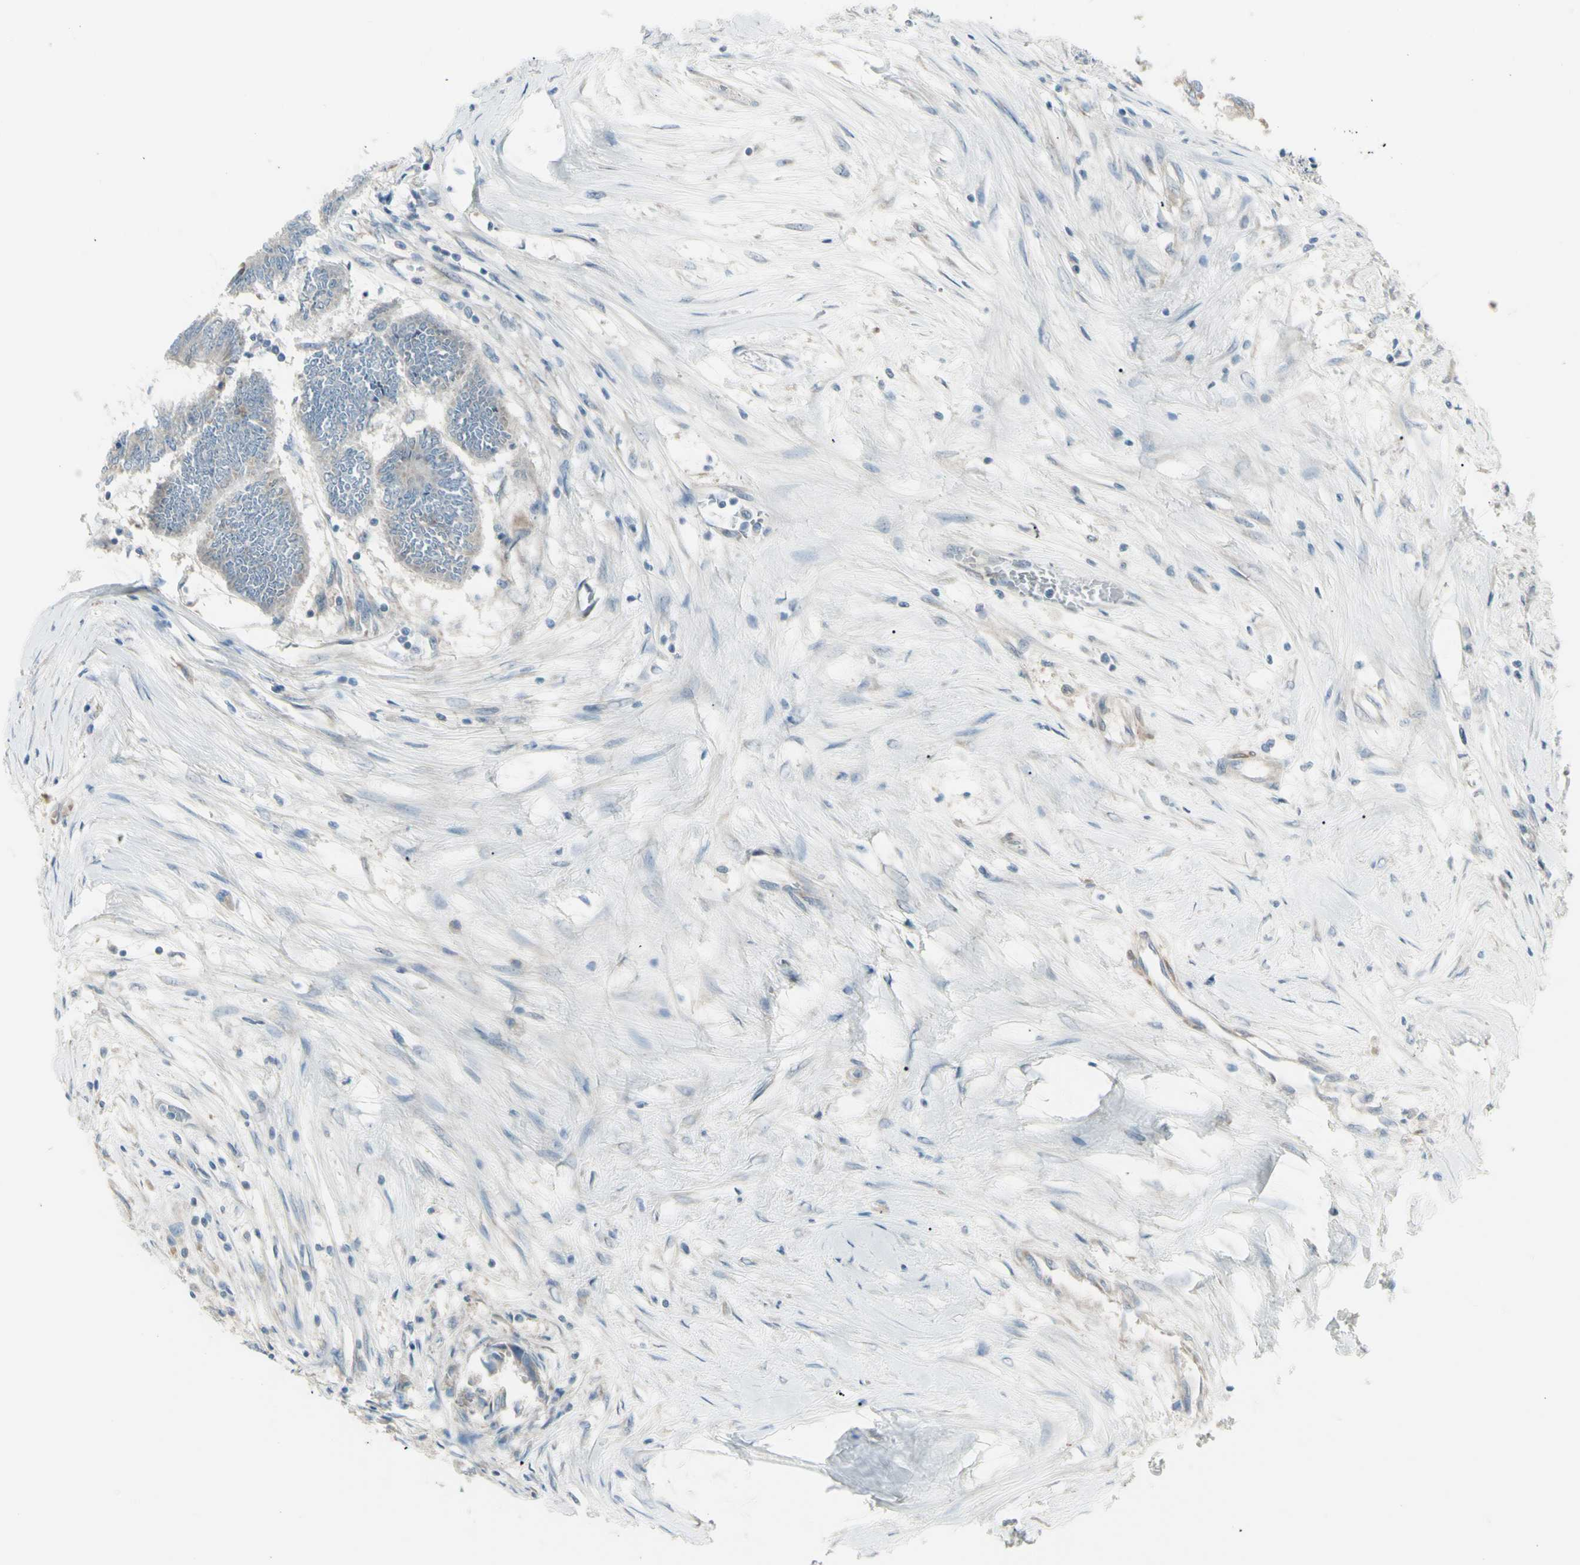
{"staining": {"intensity": "weak", "quantity": "25%-75%", "location": "cytoplasmic/membranous"}, "tissue": "colorectal cancer", "cell_type": "Tumor cells", "image_type": "cancer", "snomed": [{"axis": "morphology", "description": "Adenocarcinoma, NOS"}, {"axis": "topography", "description": "Rectum"}], "caption": "DAB (3,3'-diaminobenzidine) immunohistochemical staining of human colorectal adenocarcinoma shows weak cytoplasmic/membranous protein positivity in approximately 25%-75% of tumor cells.", "gene": "NAXD", "patient": {"sex": "male", "age": 63}}